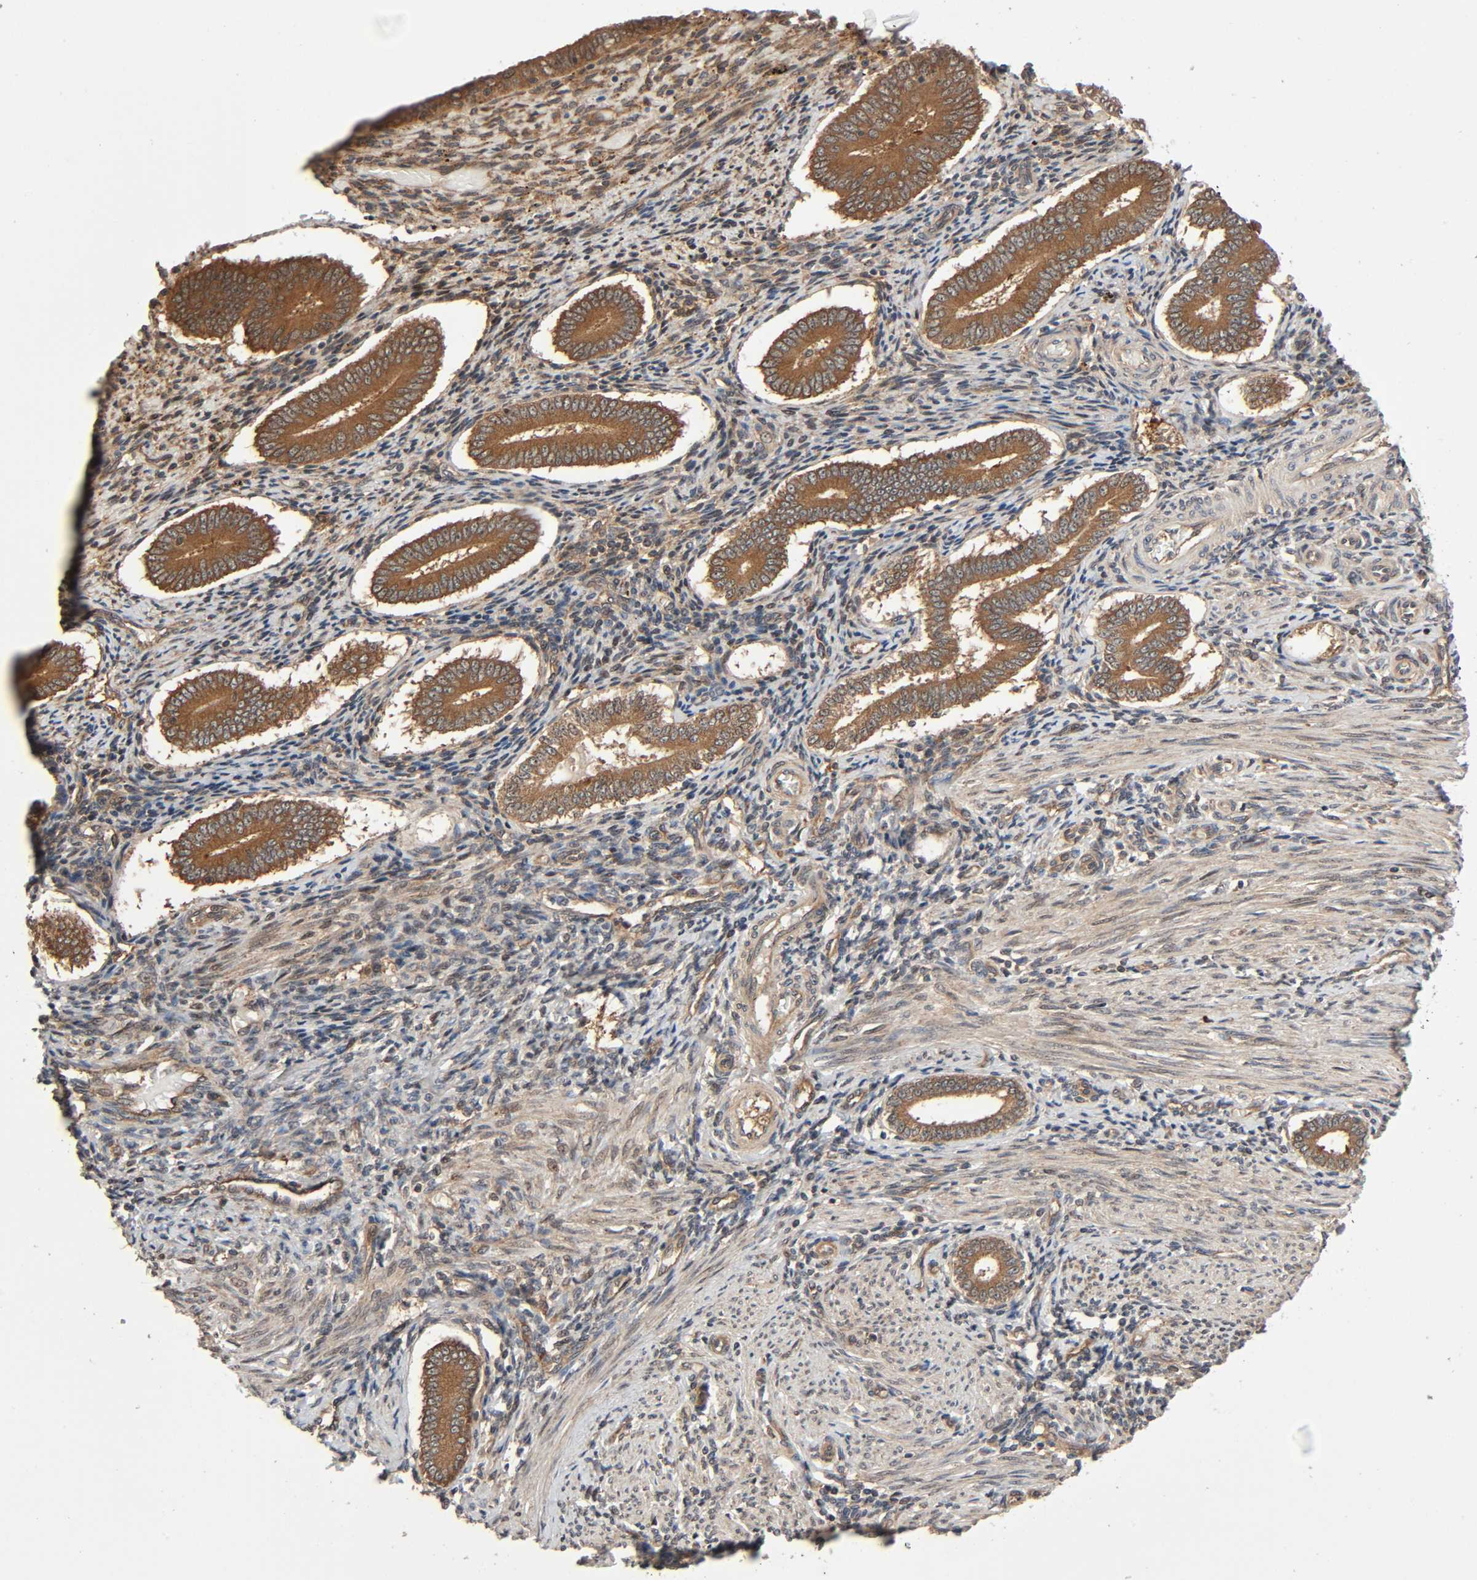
{"staining": {"intensity": "weak", "quantity": ">75%", "location": "cytoplasmic/membranous"}, "tissue": "endometrium", "cell_type": "Cells in endometrial stroma", "image_type": "normal", "snomed": [{"axis": "morphology", "description": "Normal tissue, NOS"}, {"axis": "topography", "description": "Endometrium"}], "caption": "Endometrium stained with DAB IHC shows low levels of weak cytoplasmic/membranous staining in about >75% of cells in endometrial stroma. The staining was performed using DAB to visualize the protein expression in brown, while the nuclei were stained in blue with hematoxylin (Magnification: 20x).", "gene": "PPP2R1B", "patient": {"sex": "female", "age": 42}}